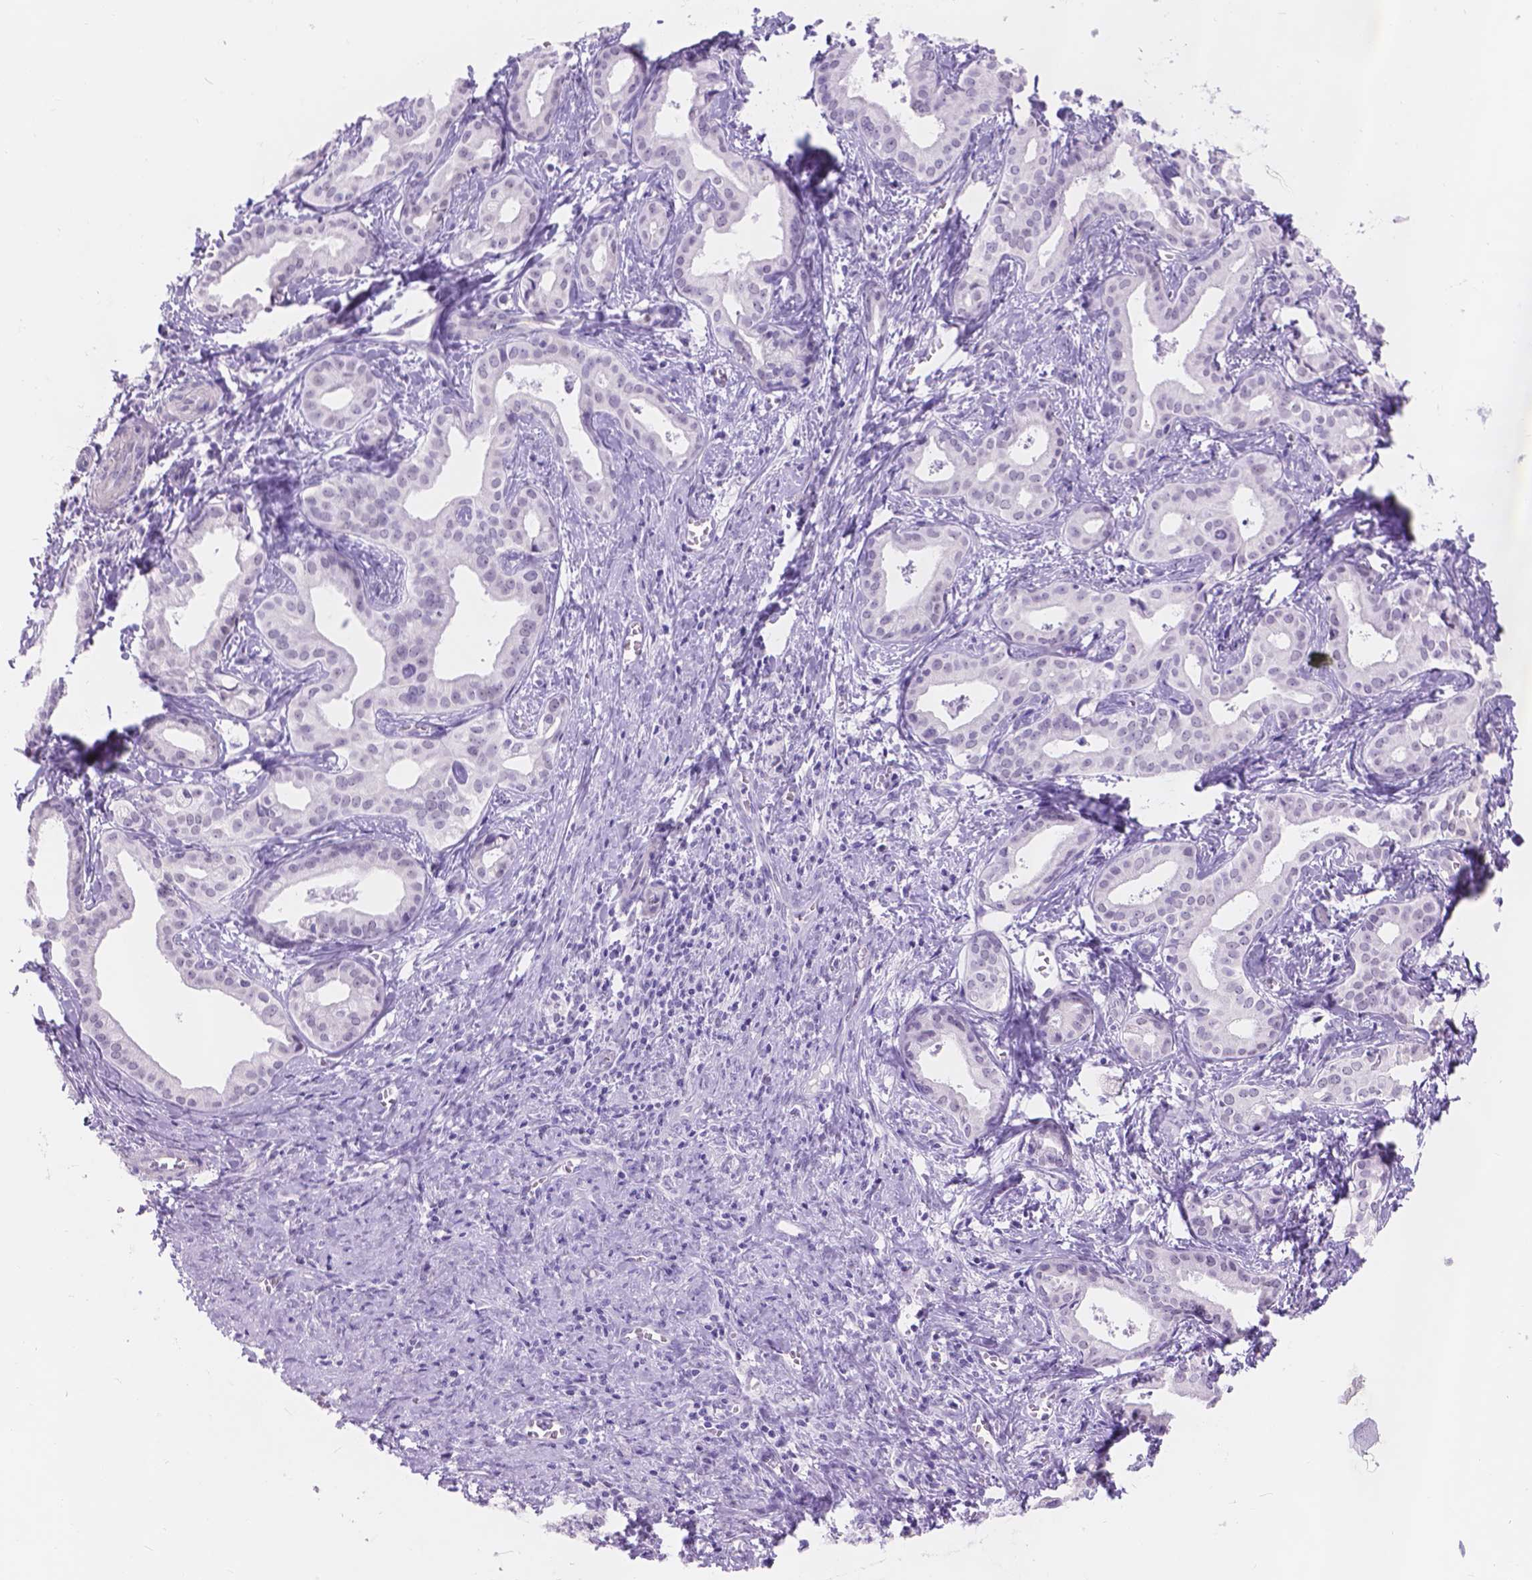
{"staining": {"intensity": "negative", "quantity": "none", "location": "none"}, "tissue": "liver cancer", "cell_type": "Tumor cells", "image_type": "cancer", "snomed": [{"axis": "morphology", "description": "Cholangiocarcinoma"}, {"axis": "topography", "description": "Liver"}], "caption": "Histopathology image shows no protein expression in tumor cells of liver cancer (cholangiocarcinoma) tissue. (Stains: DAB immunohistochemistry (IHC) with hematoxylin counter stain, Microscopy: brightfield microscopy at high magnification).", "gene": "DCC", "patient": {"sex": "female", "age": 65}}